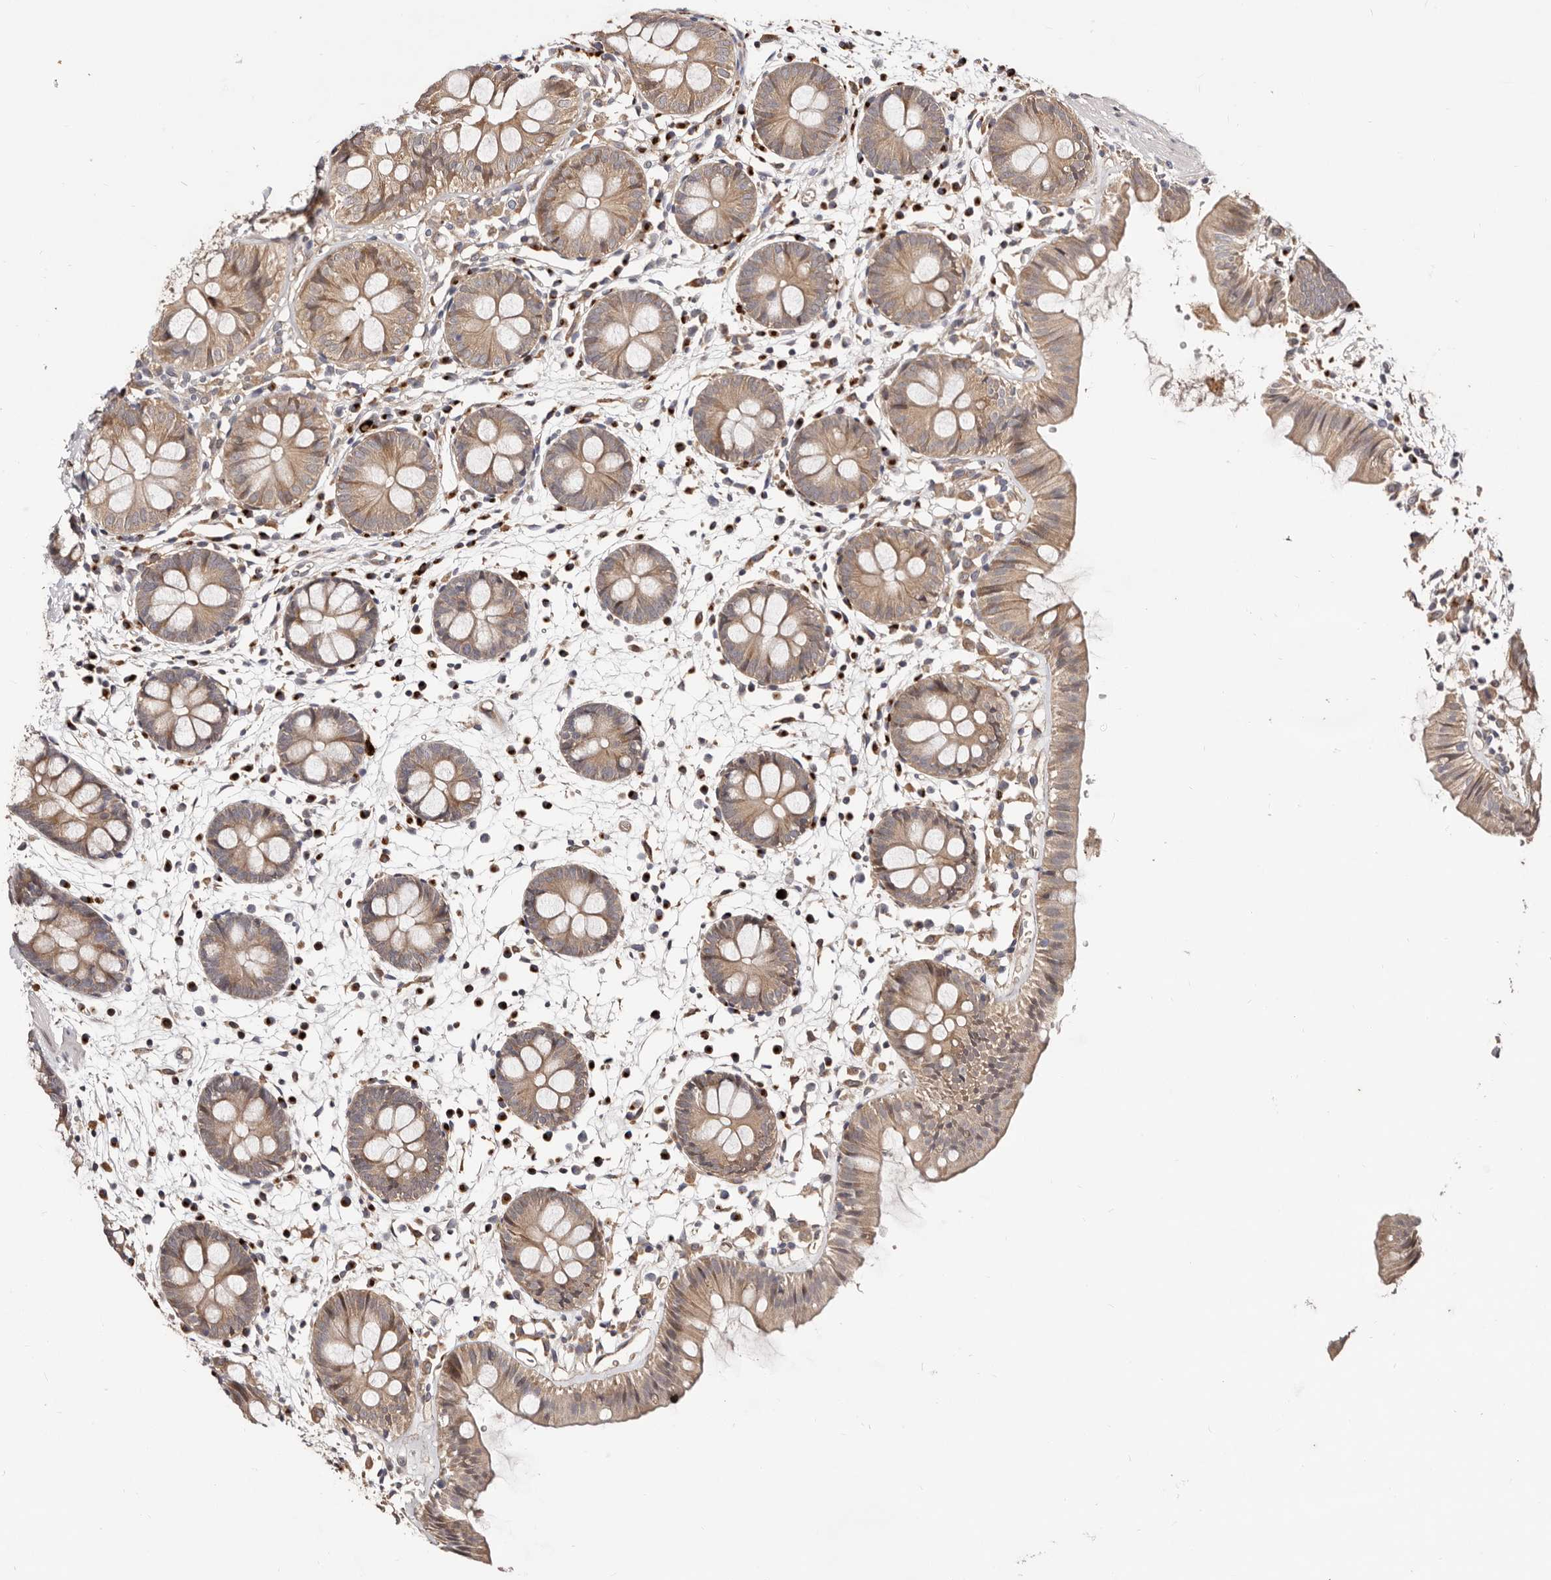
{"staining": {"intensity": "moderate", "quantity": "25%-75%", "location": "cytoplasmic/membranous"}, "tissue": "colon", "cell_type": "Endothelial cells", "image_type": "normal", "snomed": [{"axis": "morphology", "description": "Normal tissue, NOS"}, {"axis": "topography", "description": "Colon"}], "caption": "IHC (DAB) staining of normal human colon exhibits moderate cytoplasmic/membranous protein expression in approximately 25%-75% of endothelial cells. The staining was performed using DAB (3,3'-diaminobenzidine), with brown indicating positive protein expression. Nuclei are stained blue with hematoxylin.", "gene": "DACT2", "patient": {"sex": "male", "age": 56}}